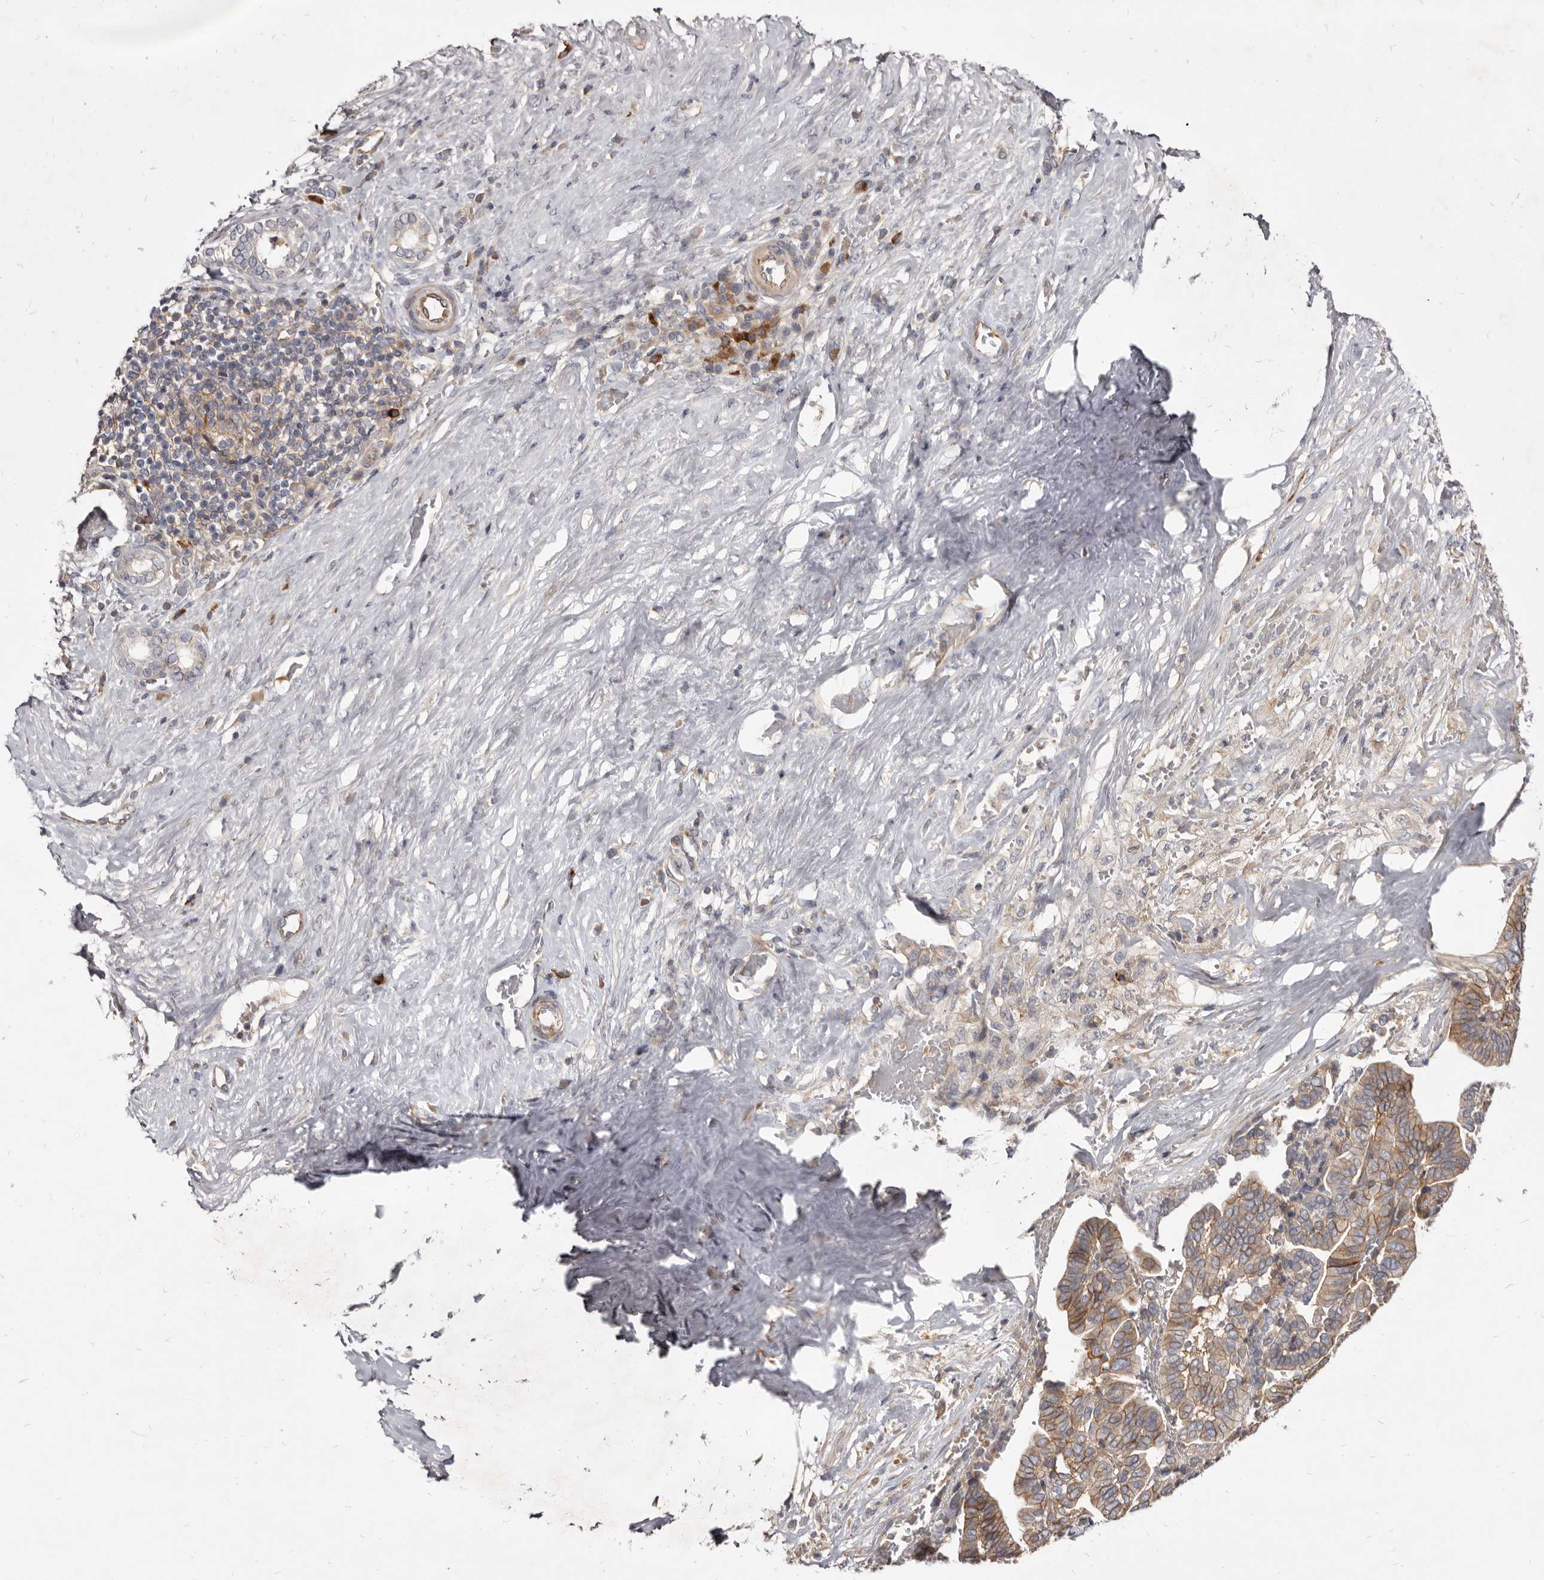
{"staining": {"intensity": "moderate", "quantity": ">75%", "location": "cytoplasmic/membranous"}, "tissue": "liver cancer", "cell_type": "Tumor cells", "image_type": "cancer", "snomed": [{"axis": "morphology", "description": "Cholangiocarcinoma"}, {"axis": "topography", "description": "Liver"}], "caption": "Moderate cytoplasmic/membranous positivity for a protein is present in about >75% of tumor cells of liver cholangiocarcinoma using immunohistochemistry (IHC).", "gene": "FAS", "patient": {"sex": "female", "age": 75}}